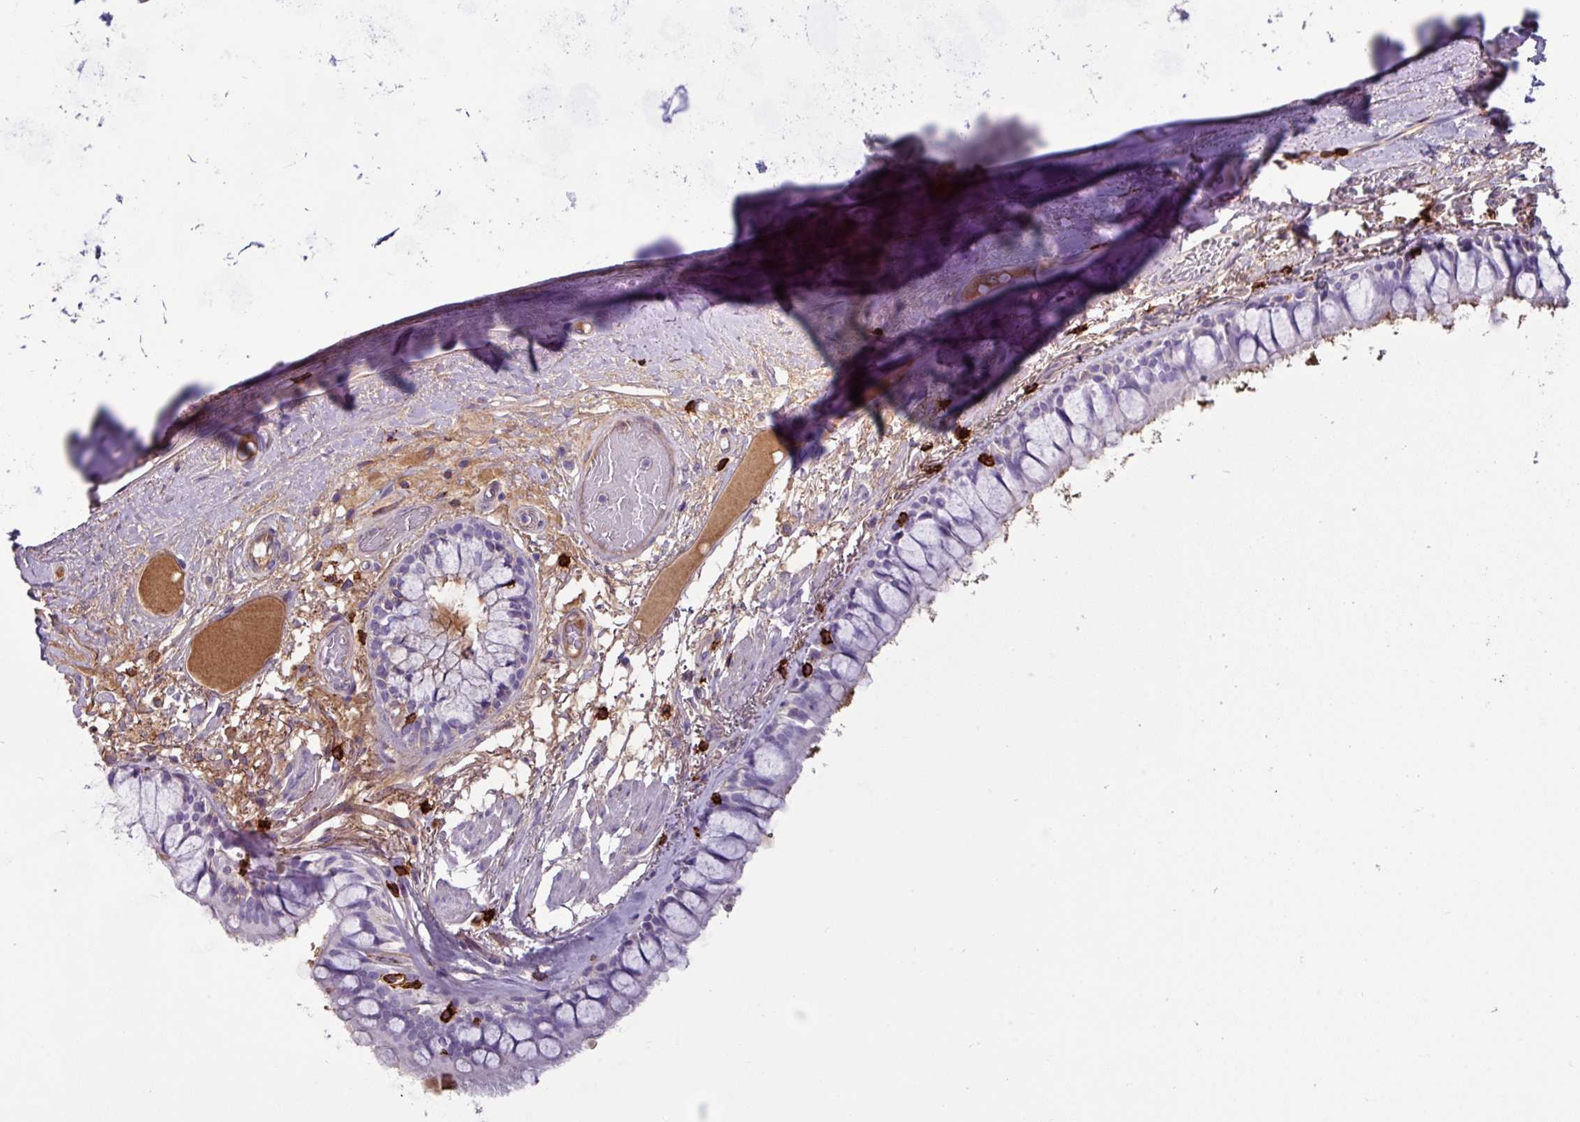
{"staining": {"intensity": "negative", "quantity": "none", "location": "none"}, "tissue": "bronchus", "cell_type": "Respiratory epithelial cells", "image_type": "normal", "snomed": [{"axis": "morphology", "description": "Normal tissue, NOS"}, {"axis": "topography", "description": "Bronchus"}], "caption": "Immunohistochemical staining of normal bronchus exhibits no significant staining in respiratory epithelial cells. The staining is performed using DAB brown chromogen with nuclei counter-stained in using hematoxylin.", "gene": "CD8A", "patient": {"sex": "male", "age": 70}}